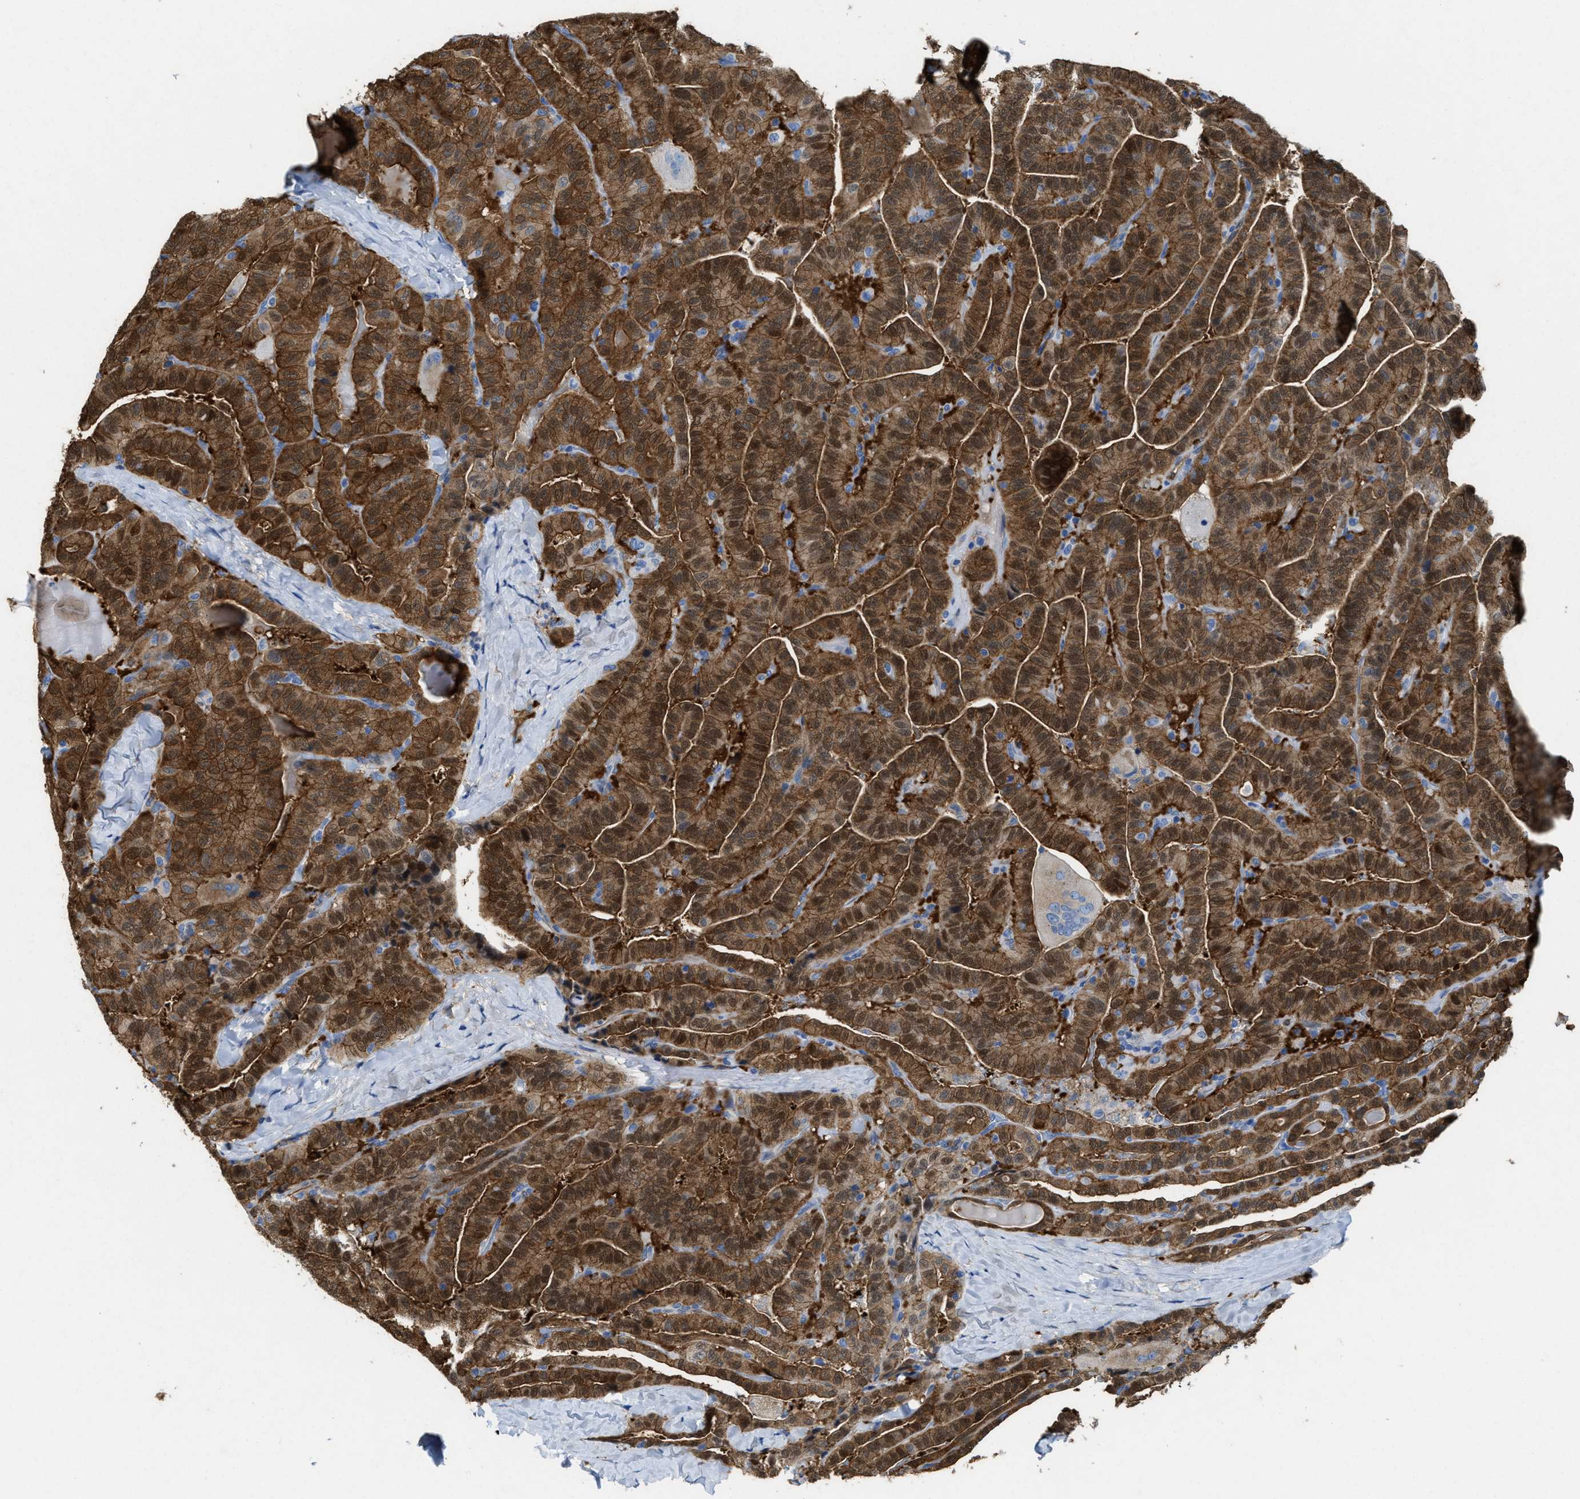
{"staining": {"intensity": "moderate", "quantity": ">75%", "location": "cytoplasmic/membranous,nuclear"}, "tissue": "thyroid cancer", "cell_type": "Tumor cells", "image_type": "cancer", "snomed": [{"axis": "morphology", "description": "Papillary adenocarcinoma, NOS"}, {"axis": "topography", "description": "Thyroid gland"}], "caption": "A photomicrograph showing moderate cytoplasmic/membranous and nuclear staining in approximately >75% of tumor cells in thyroid cancer, as visualized by brown immunohistochemical staining.", "gene": "ASS1", "patient": {"sex": "male", "age": 77}}